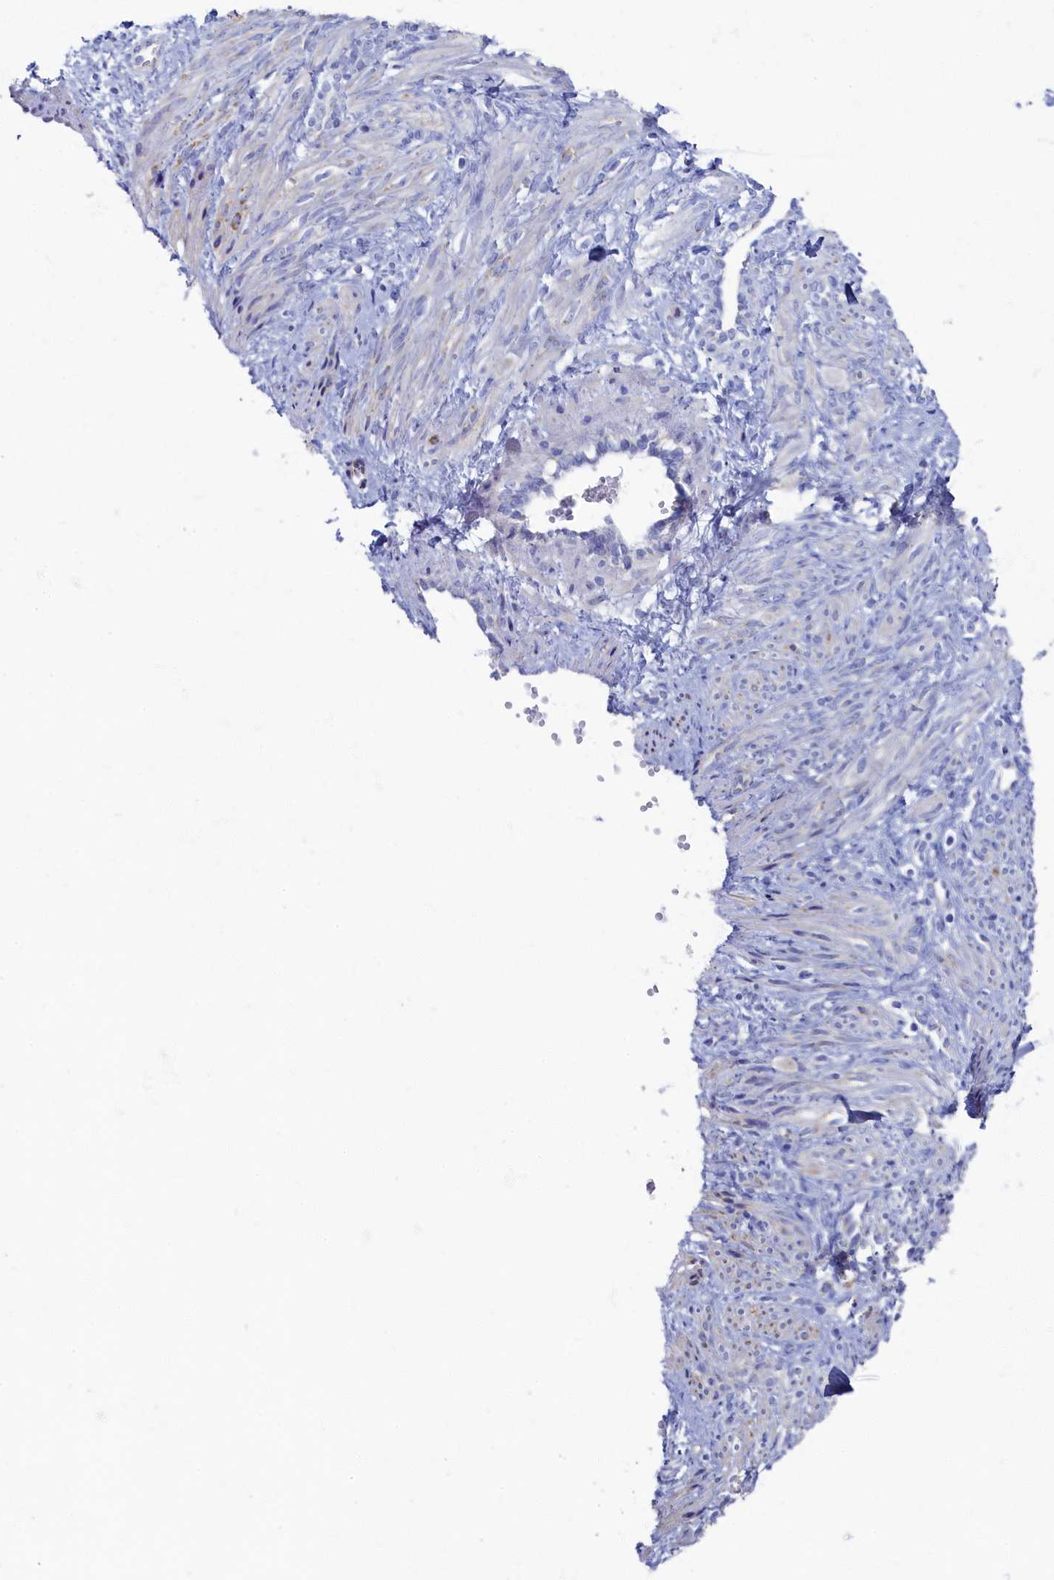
{"staining": {"intensity": "negative", "quantity": "none", "location": "none"}, "tissue": "smooth muscle", "cell_type": "Smooth muscle cells", "image_type": "normal", "snomed": [{"axis": "morphology", "description": "Normal tissue, NOS"}, {"axis": "topography", "description": "Endometrium"}], "caption": "DAB immunohistochemical staining of normal human smooth muscle reveals no significant positivity in smooth muscle cells. Brightfield microscopy of IHC stained with DAB (brown) and hematoxylin (blue), captured at high magnification.", "gene": "OCIAD2", "patient": {"sex": "female", "age": 33}}